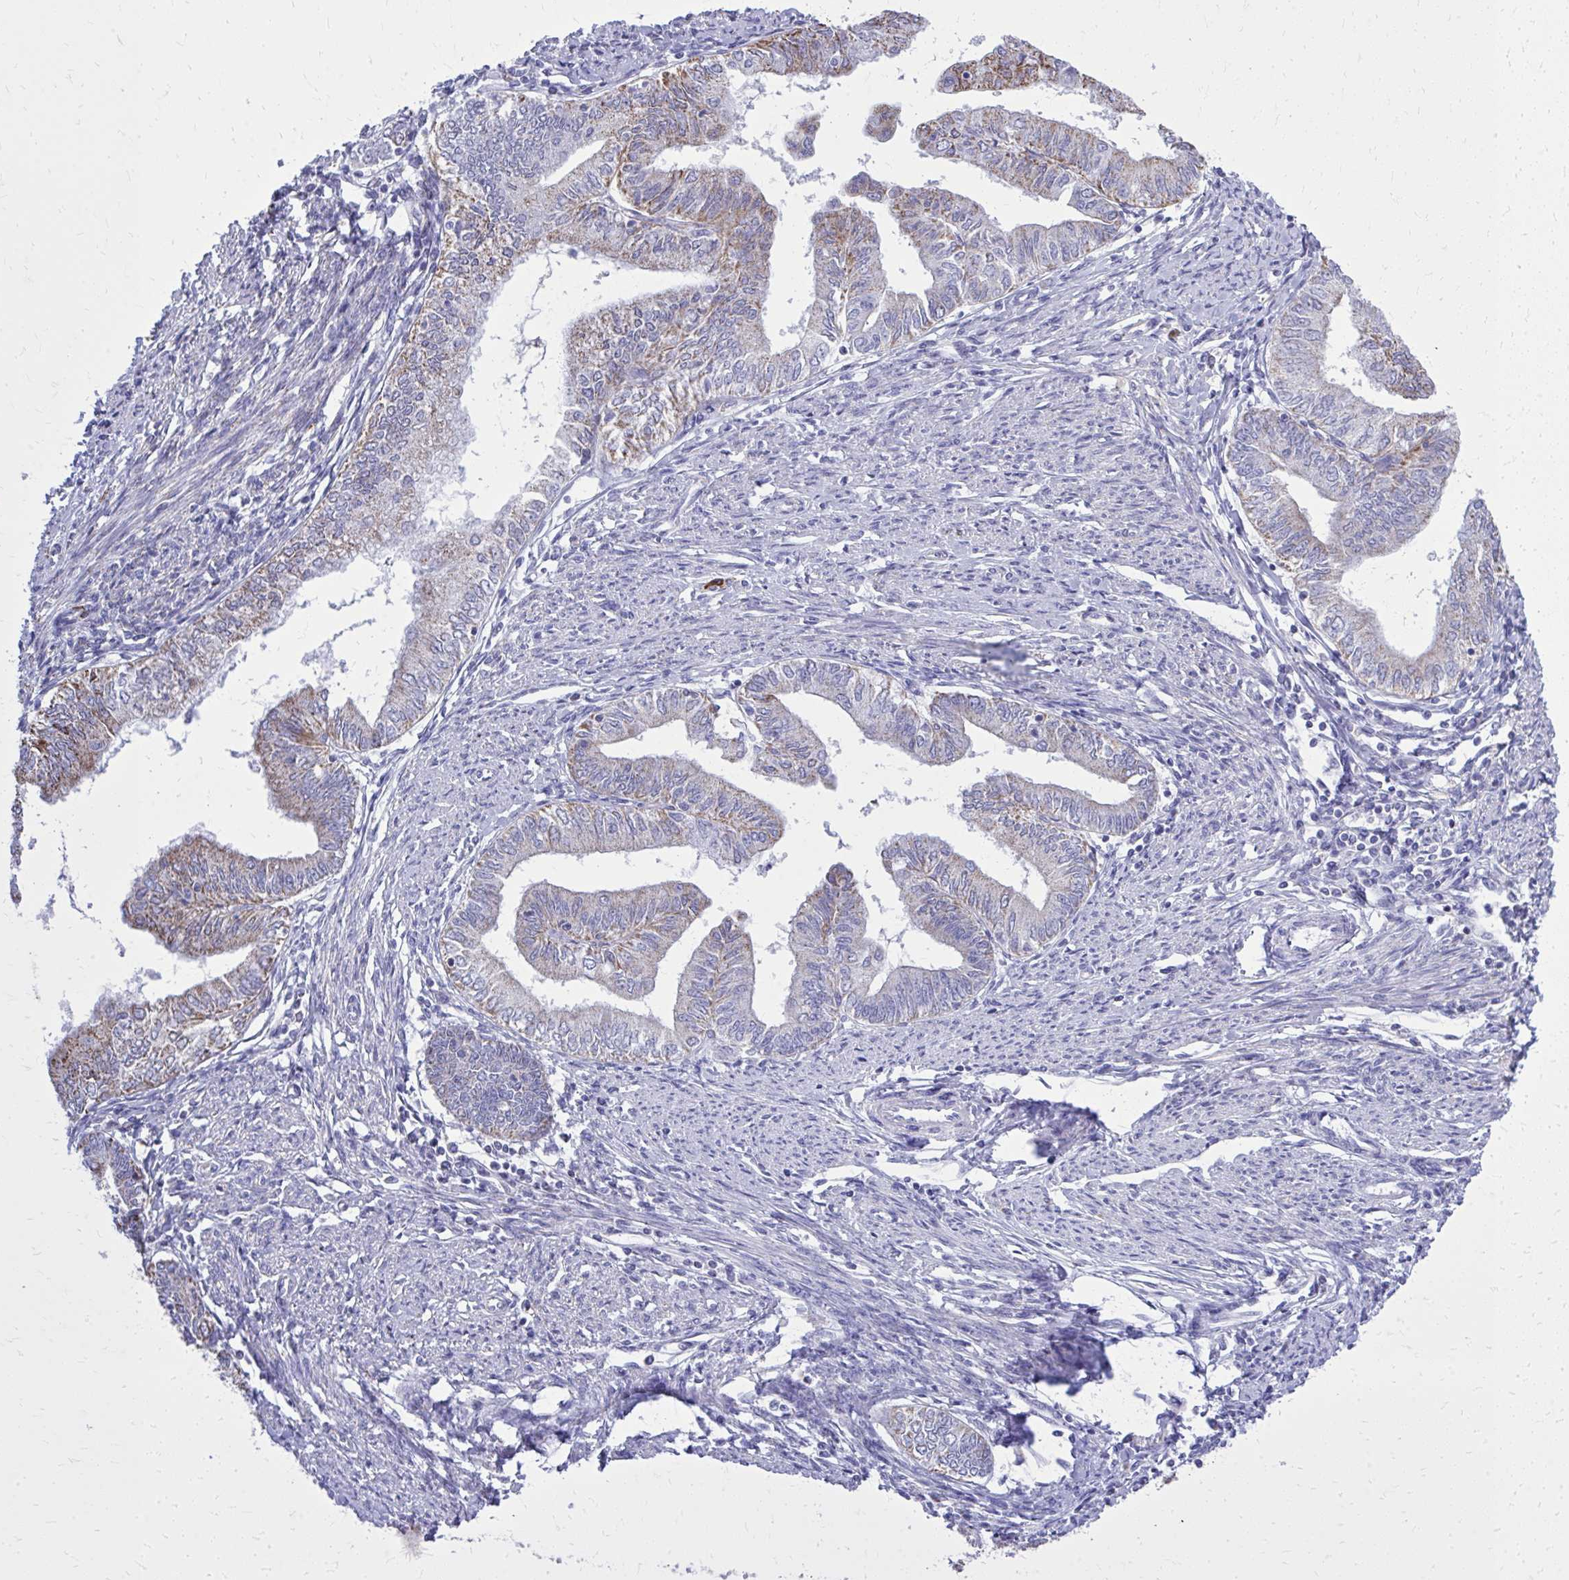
{"staining": {"intensity": "moderate", "quantity": "<25%", "location": "cytoplasmic/membranous"}, "tissue": "endometrial cancer", "cell_type": "Tumor cells", "image_type": "cancer", "snomed": [{"axis": "morphology", "description": "Adenocarcinoma, NOS"}, {"axis": "topography", "description": "Endometrium"}], "caption": "The micrograph shows a brown stain indicating the presence of a protein in the cytoplasmic/membranous of tumor cells in endometrial adenocarcinoma.", "gene": "ZNF362", "patient": {"sex": "female", "age": 66}}